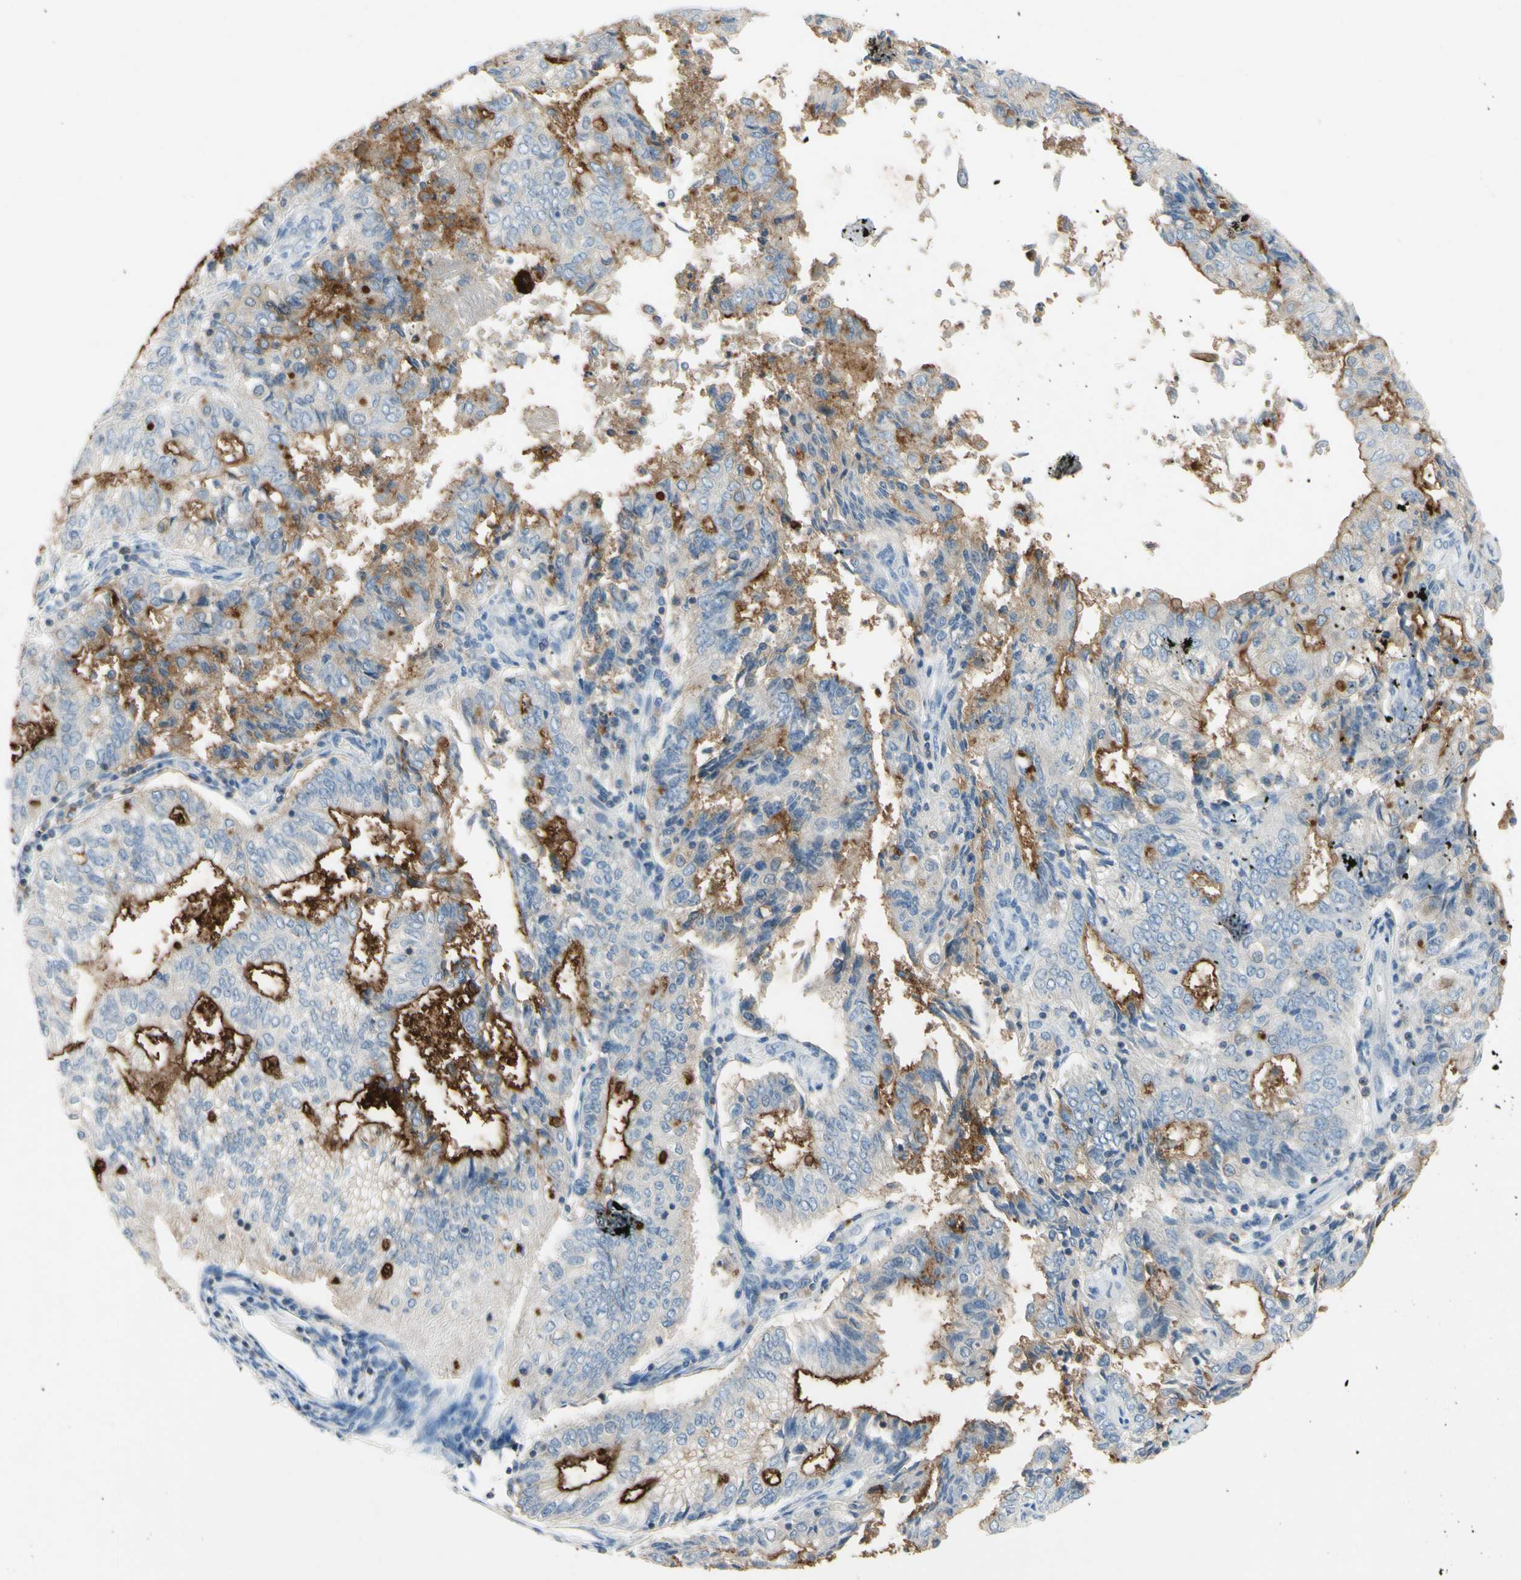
{"staining": {"intensity": "moderate", "quantity": ">75%", "location": "cytoplasmic/membranous"}, "tissue": "endometrial cancer", "cell_type": "Tumor cells", "image_type": "cancer", "snomed": [{"axis": "morphology", "description": "Adenocarcinoma, NOS"}, {"axis": "topography", "description": "Endometrium"}], "caption": "Immunohistochemical staining of endometrial adenocarcinoma exhibits medium levels of moderate cytoplasmic/membranous protein expression in about >75% of tumor cells.", "gene": "MUC1", "patient": {"sex": "female", "age": 69}}